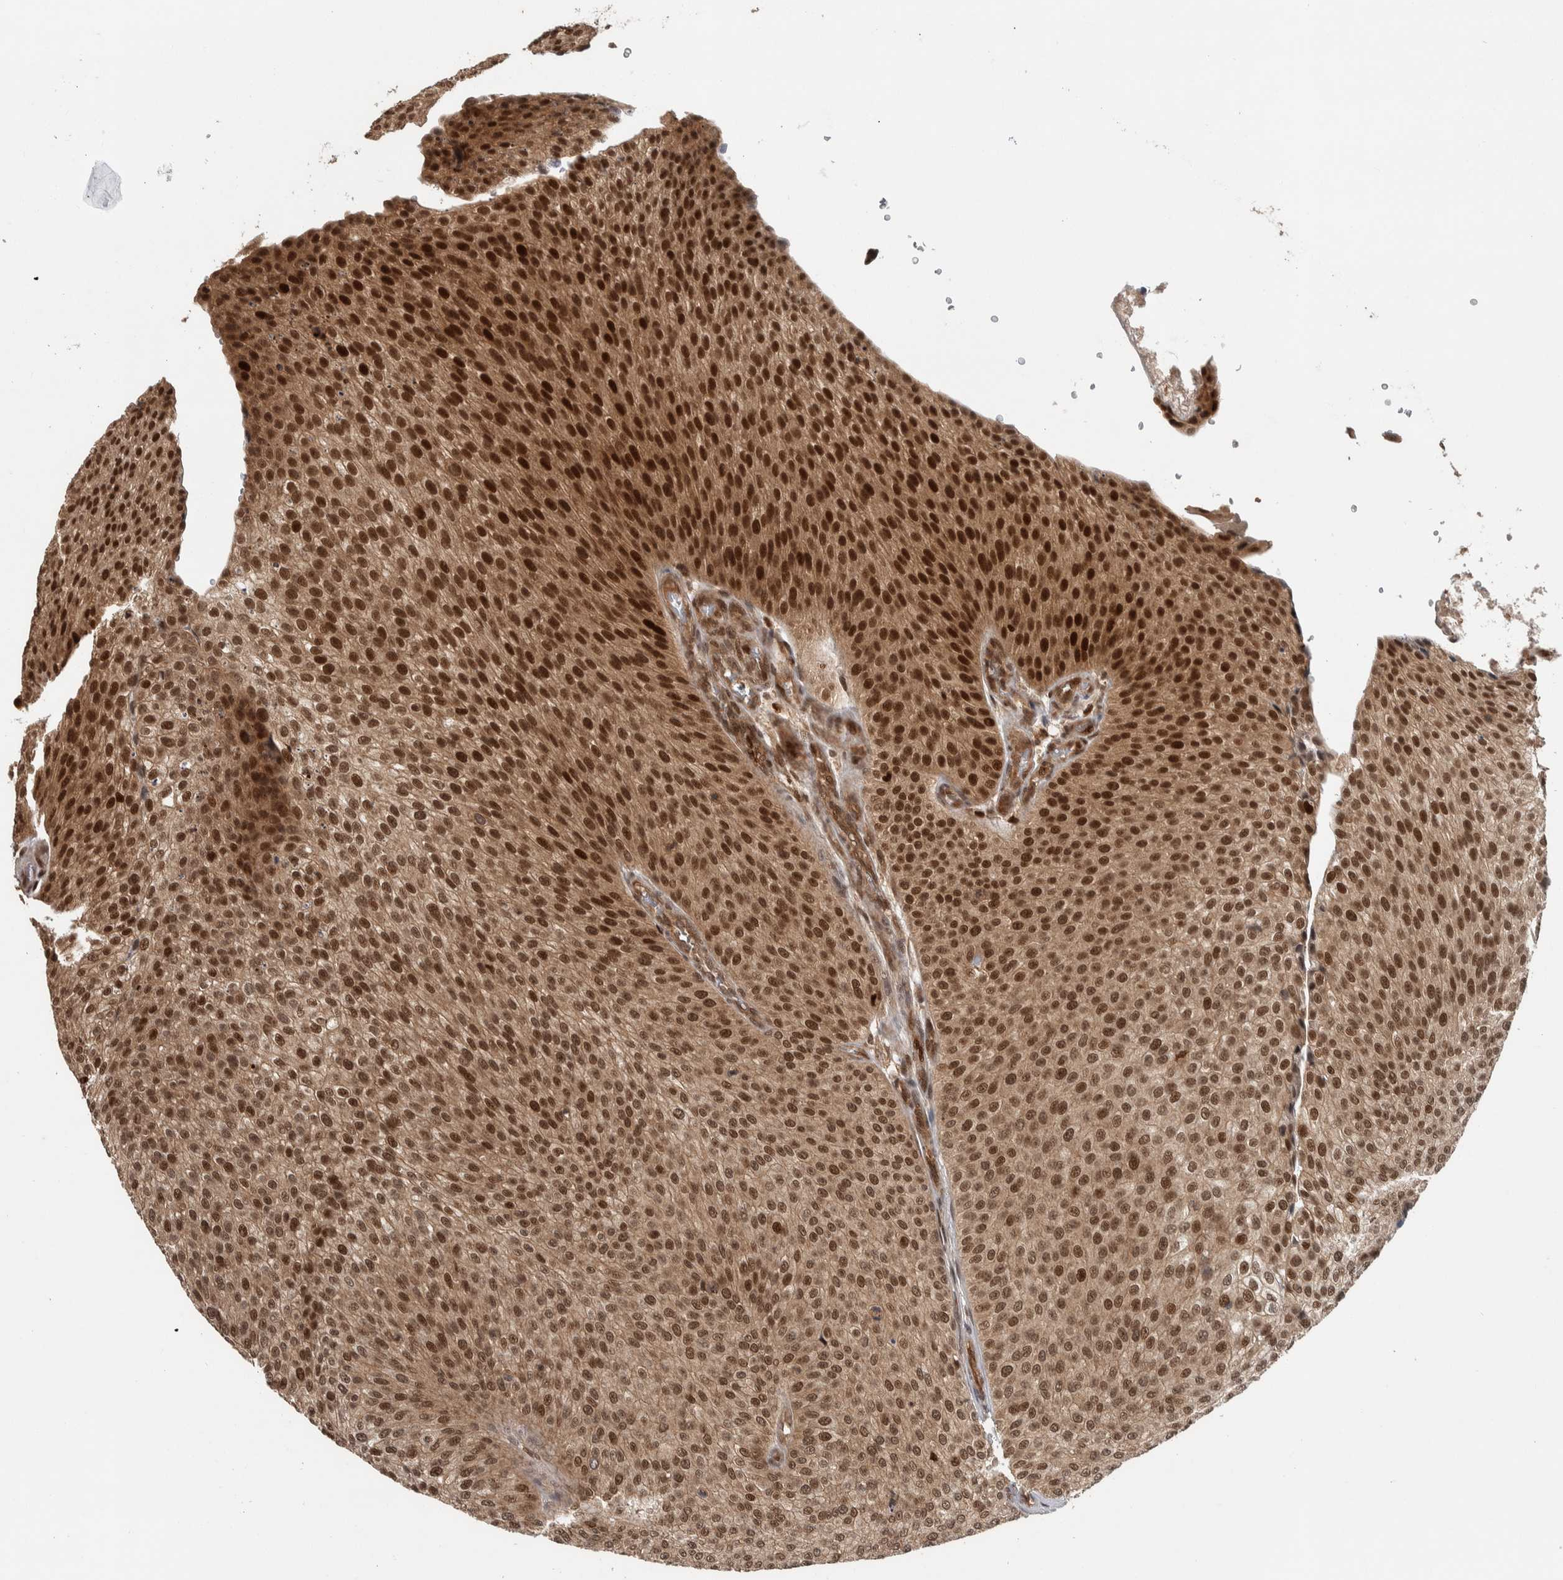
{"staining": {"intensity": "strong", "quantity": ">75%", "location": "cytoplasmic/membranous,nuclear"}, "tissue": "urothelial cancer", "cell_type": "Tumor cells", "image_type": "cancer", "snomed": [{"axis": "morphology", "description": "Urothelial carcinoma, Low grade"}, {"axis": "topography", "description": "Smooth muscle"}, {"axis": "topography", "description": "Urinary bladder"}], "caption": "This histopathology image displays urothelial cancer stained with immunohistochemistry to label a protein in brown. The cytoplasmic/membranous and nuclear of tumor cells show strong positivity for the protein. Nuclei are counter-stained blue.", "gene": "RPS6KA4", "patient": {"sex": "male", "age": 60}}